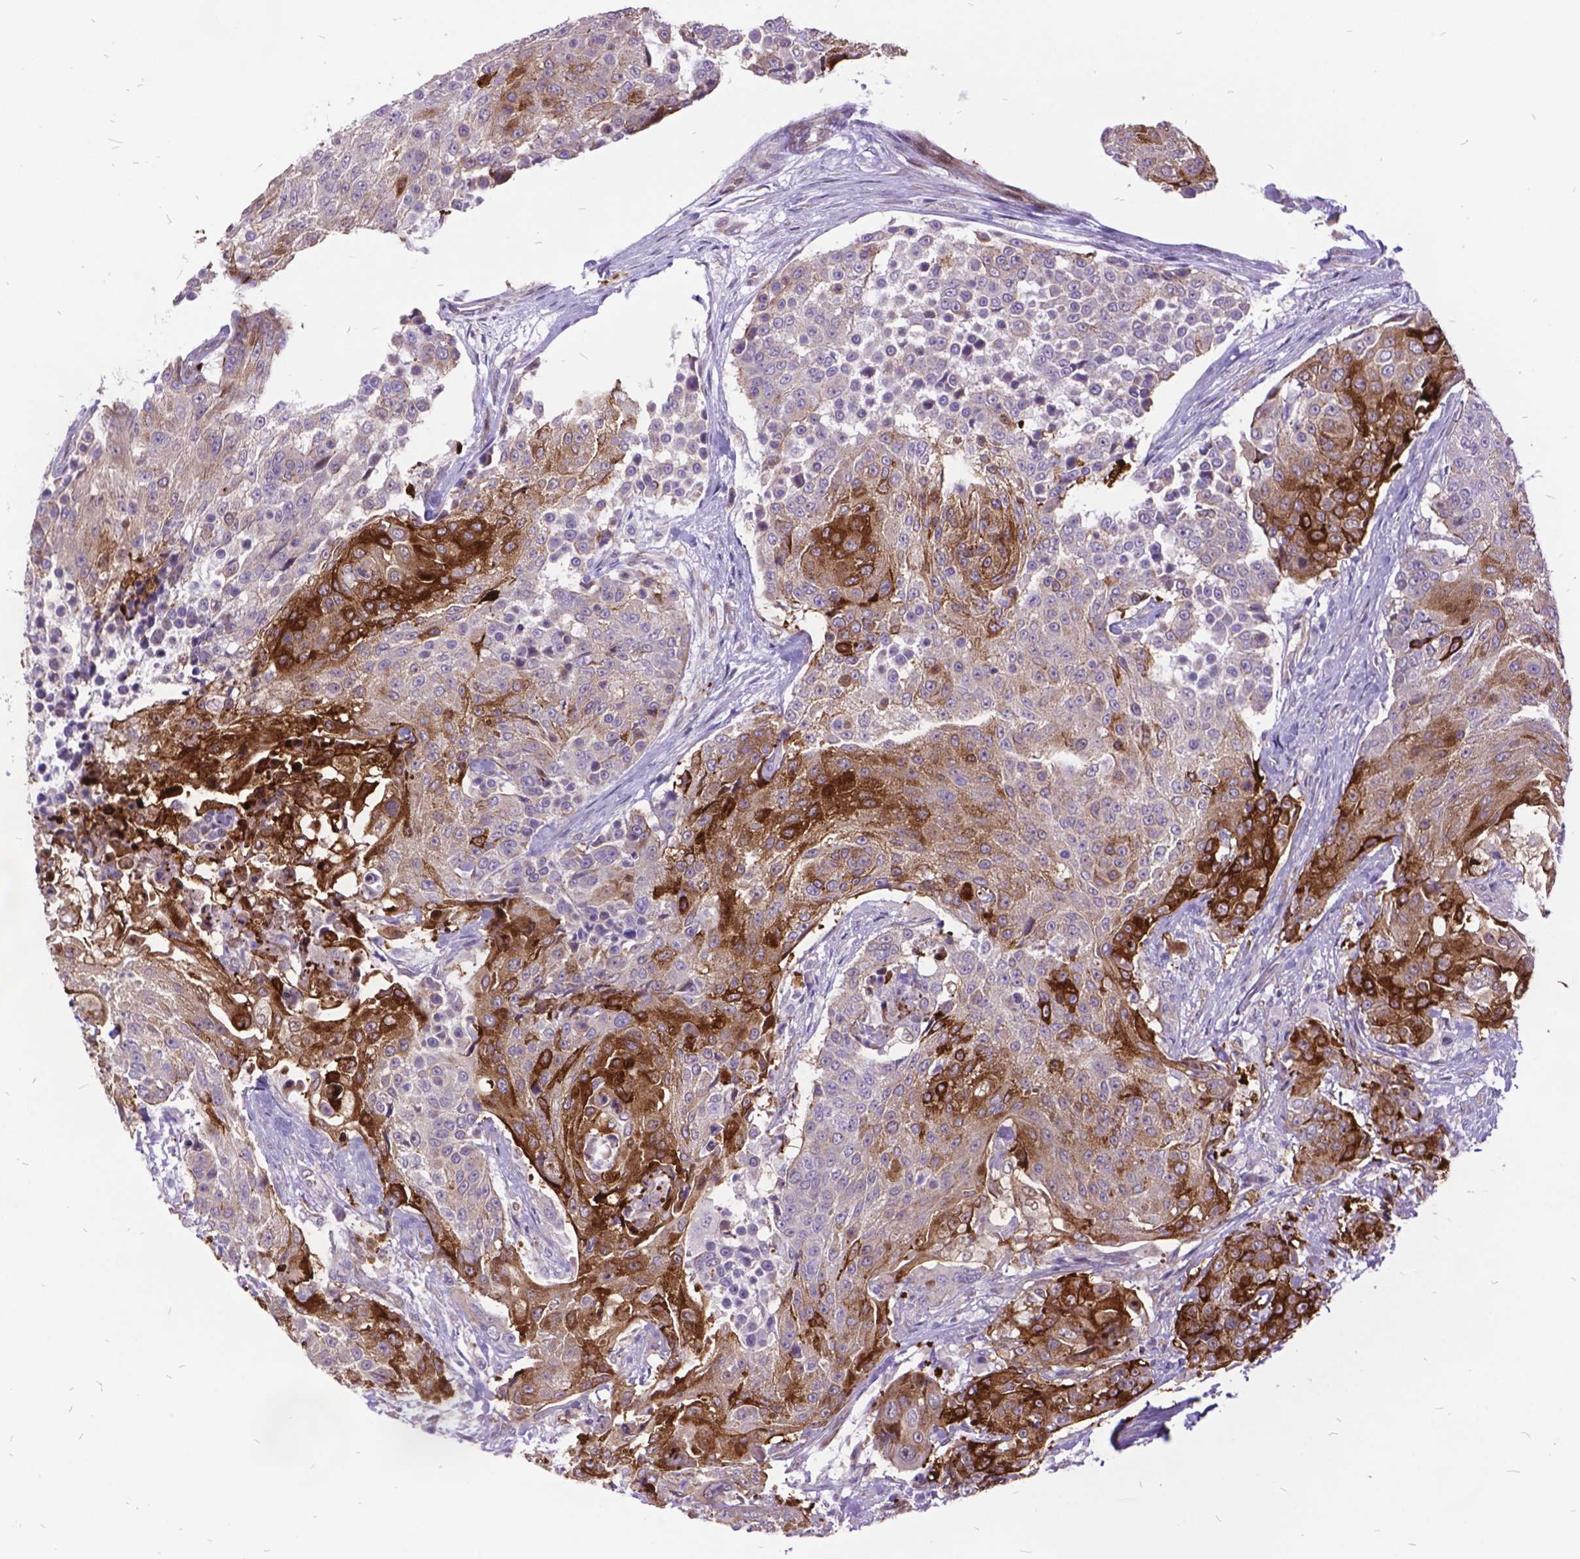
{"staining": {"intensity": "moderate", "quantity": "25%-75%", "location": "cytoplasmic/membranous"}, "tissue": "urothelial cancer", "cell_type": "Tumor cells", "image_type": "cancer", "snomed": [{"axis": "morphology", "description": "Urothelial carcinoma, High grade"}, {"axis": "topography", "description": "Urinary bladder"}], "caption": "Urothelial carcinoma (high-grade) tissue displays moderate cytoplasmic/membranous expression in about 25%-75% of tumor cells, visualized by immunohistochemistry. (IHC, brightfield microscopy, high magnification).", "gene": "GRB7", "patient": {"sex": "female", "age": 63}}